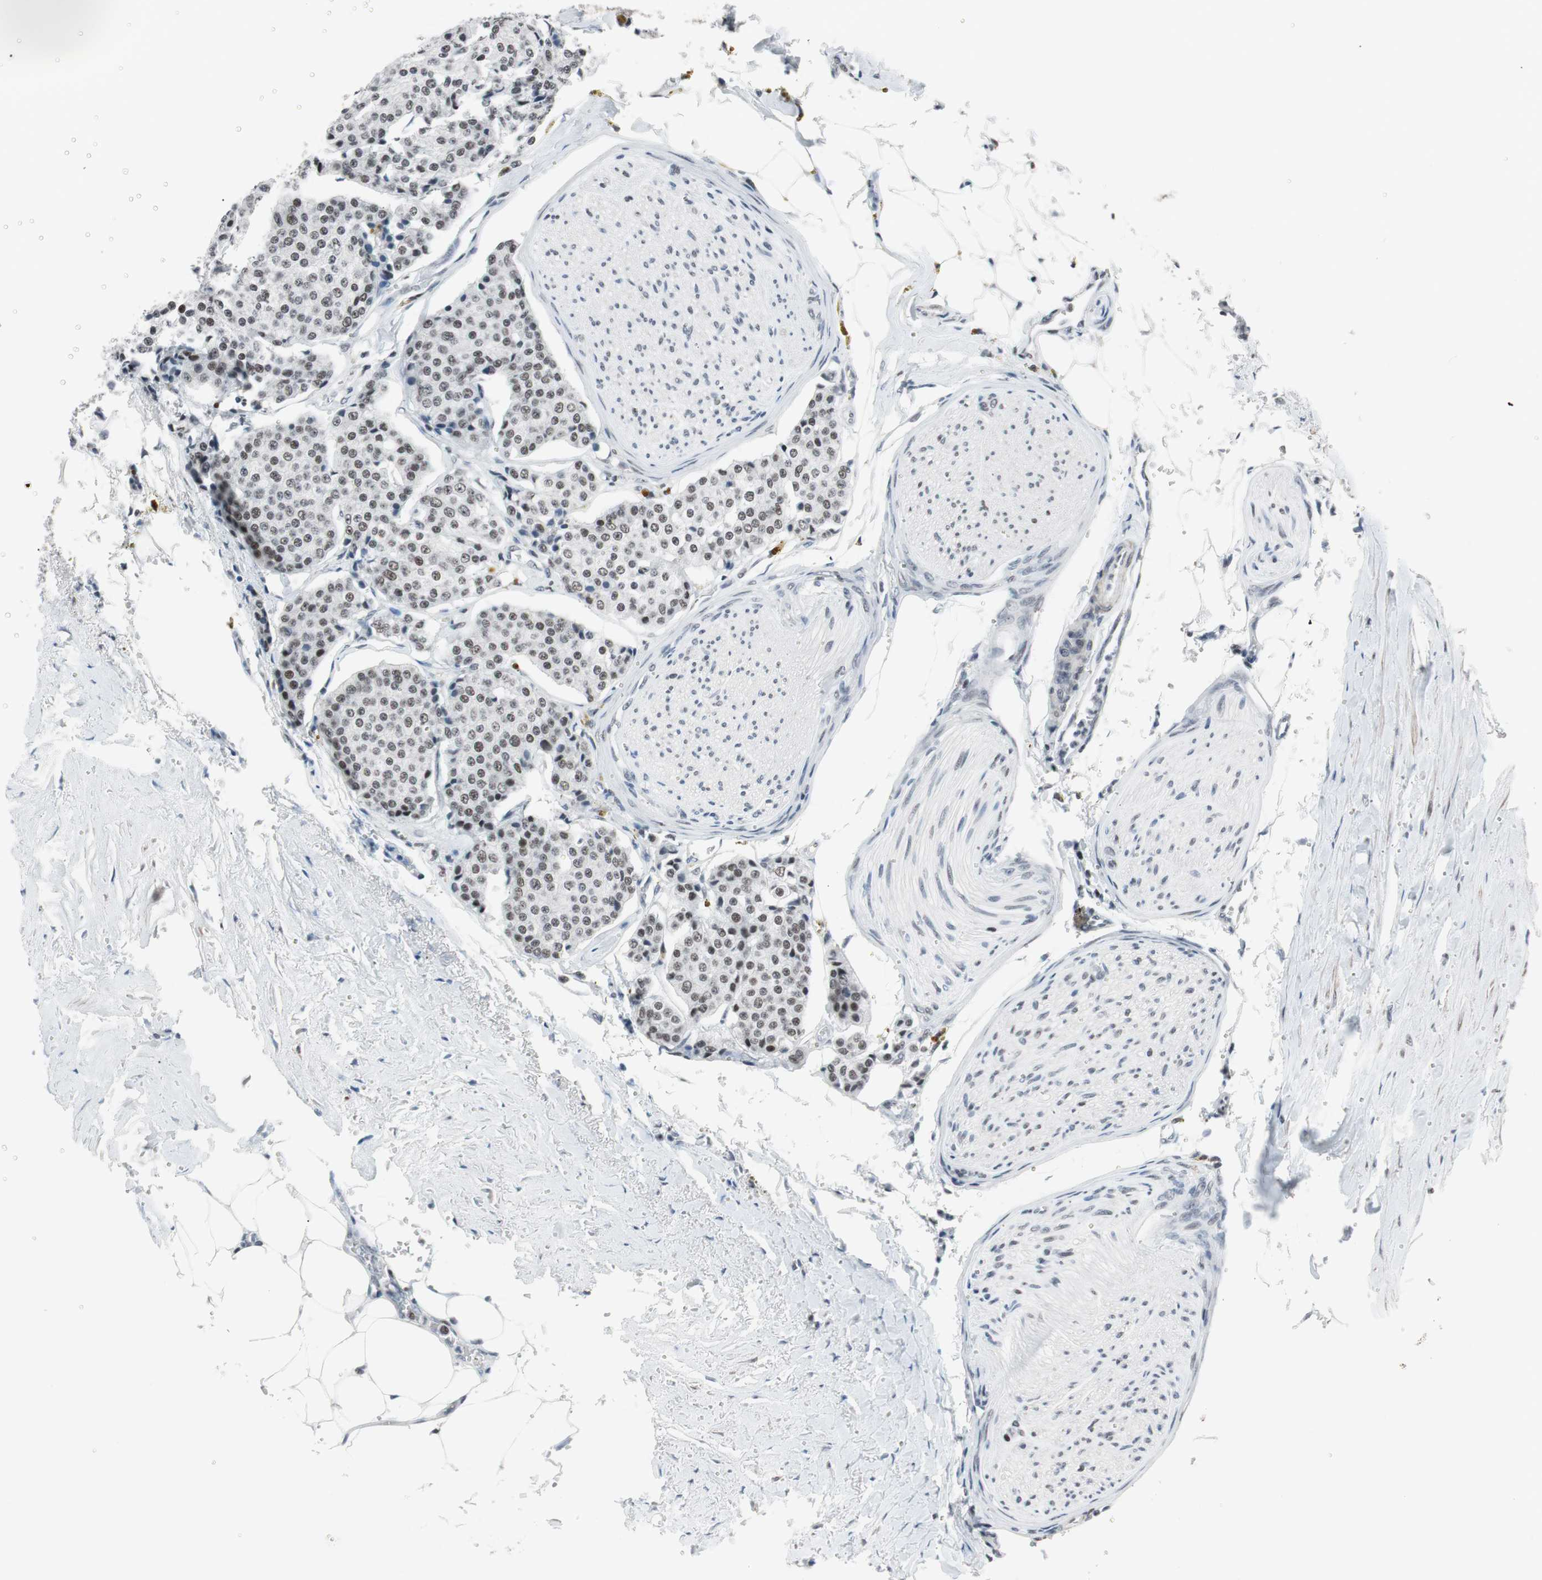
{"staining": {"intensity": "moderate", "quantity": ">75%", "location": "nuclear"}, "tissue": "carcinoid", "cell_type": "Tumor cells", "image_type": "cancer", "snomed": [{"axis": "morphology", "description": "Carcinoid, malignant, NOS"}, {"axis": "topography", "description": "Colon"}], "caption": "Brown immunohistochemical staining in human carcinoid (malignant) displays moderate nuclear expression in about >75% of tumor cells. Nuclei are stained in blue.", "gene": "ARID1A", "patient": {"sex": "female", "age": 61}}